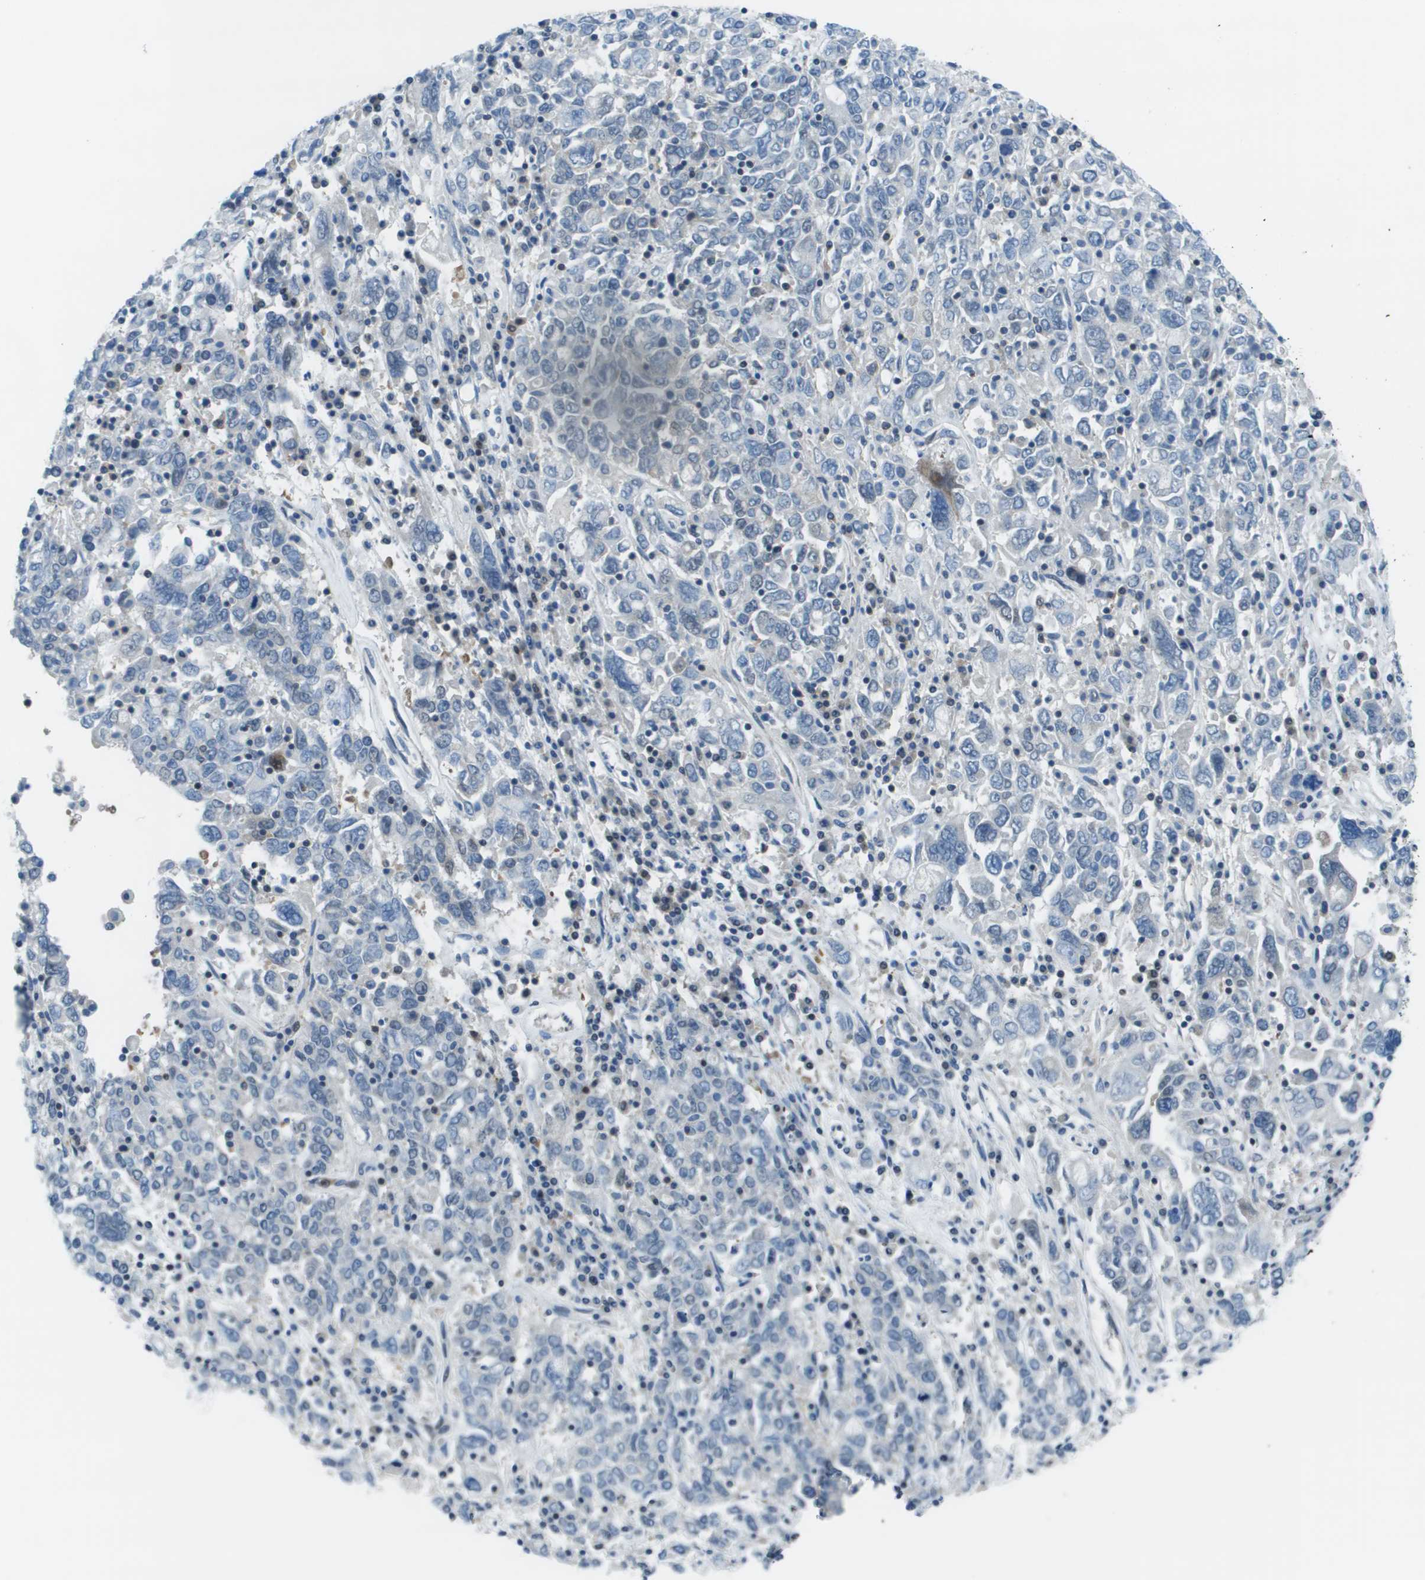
{"staining": {"intensity": "negative", "quantity": "none", "location": "none"}, "tissue": "ovarian cancer", "cell_type": "Tumor cells", "image_type": "cancer", "snomed": [{"axis": "morphology", "description": "Carcinoma, endometroid"}, {"axis": "topography", "description": "Ovary"}], "caption": "There is no significant positivity in tumor cells of ovarian cancer.", "gene": "STIP1", "patient": {"sex": "female", "age": 62}}